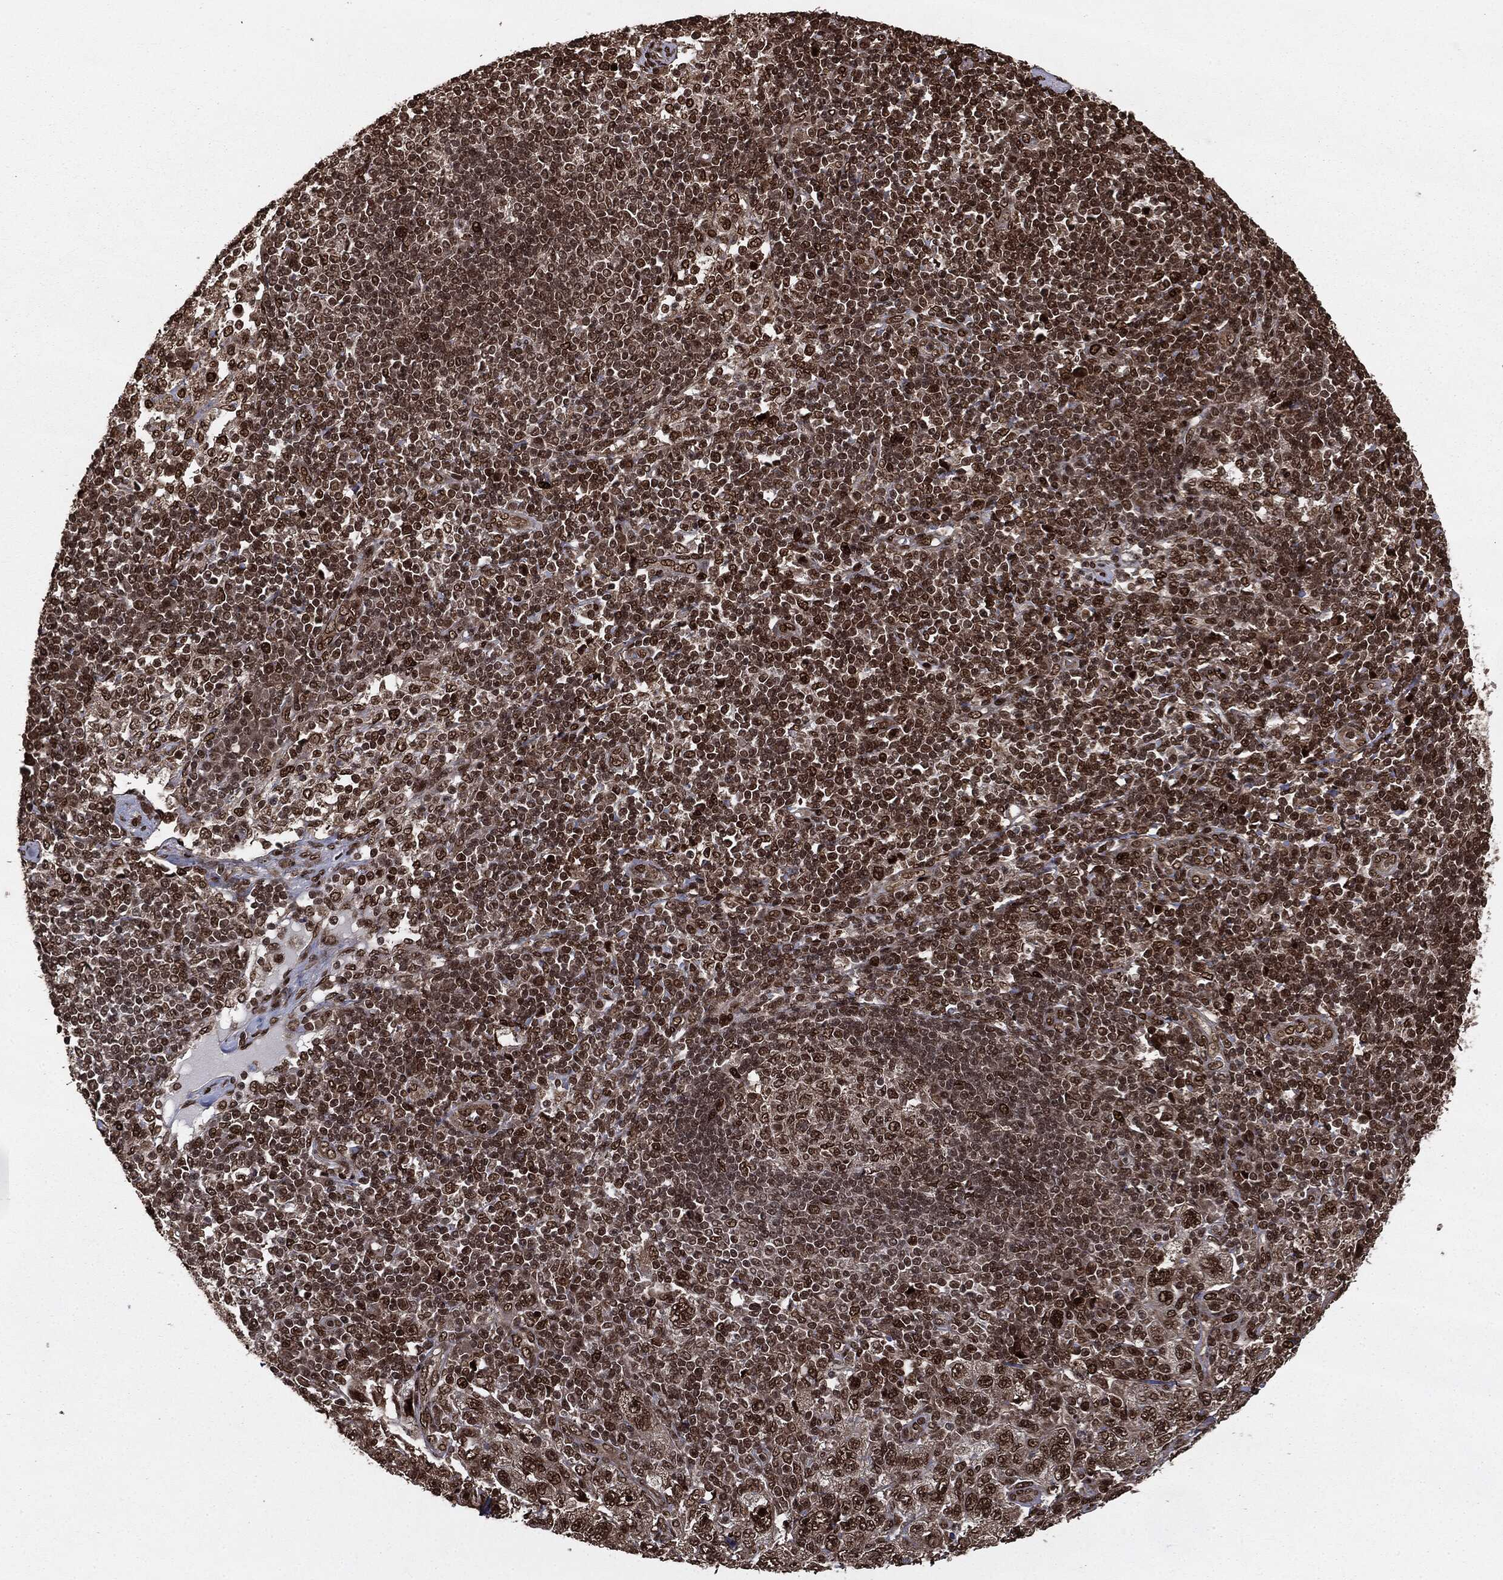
{"staining": {"intensity": "strong", "quantity": ">75%", "location": "nuclear"}, "tissue": "pancreatic cancer", "cell_type": "Tumor cells", "image_type": "cancer", "snomed": [{"axis": "morphology", "description": "Adenocarcinoma, NOS"}, {"axis": "topography", "description": "Pancreas"}], "caption": "An image of human pancreatic adenocarcinoma stained for a protein displays strong nuclear brown staining in tumor cells. Immunohistochemistry (ihc) stains the protein of interest in brown and the nuclei are stained blue.", "gene": "DVL2", "patient": {"sex": "male", "age": 68}}